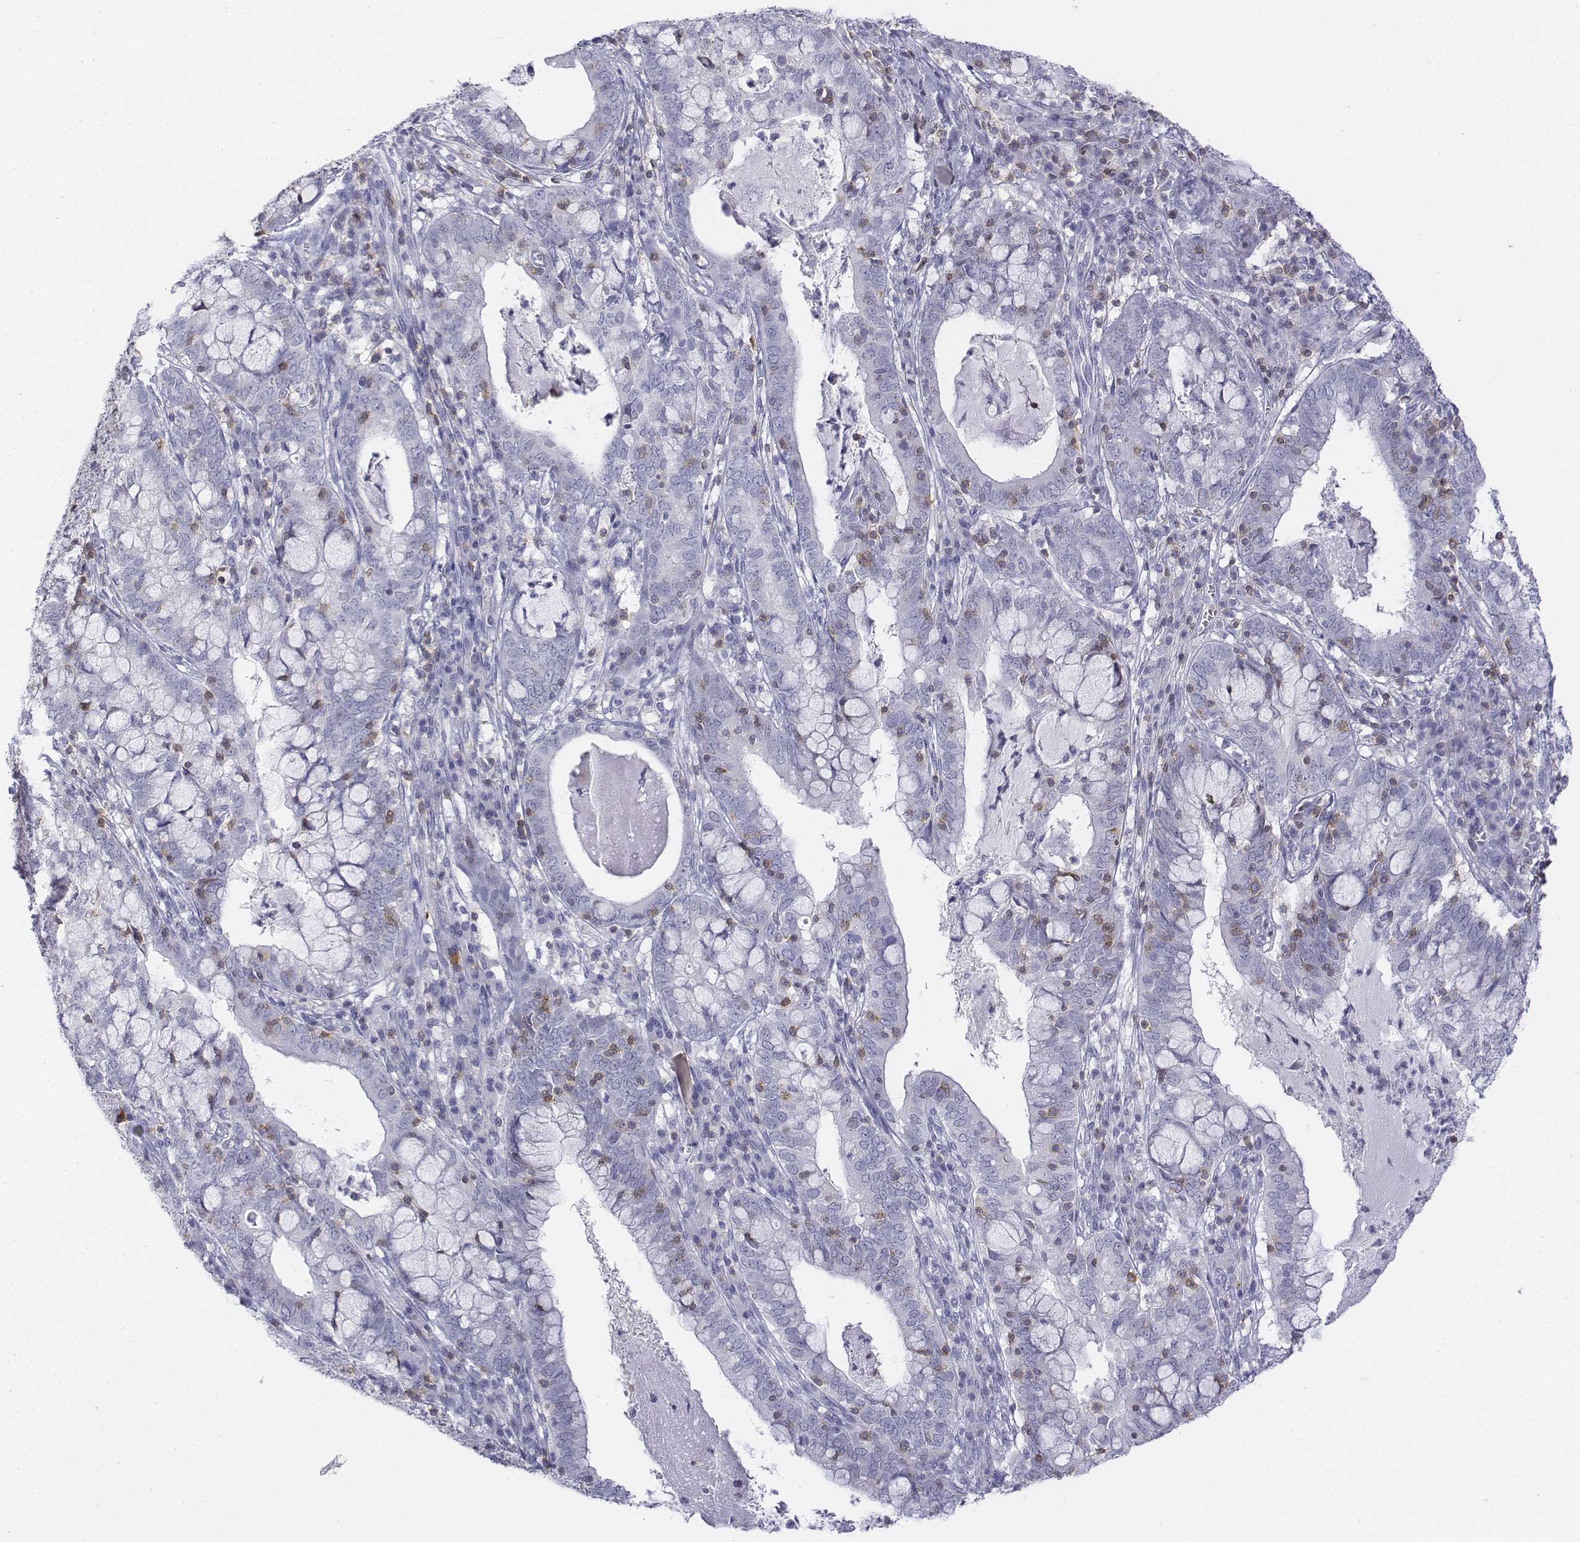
{"staining": {"intensity": "negative", "quantity": "none", "location": "none"}, "tissue": "cervical cancer", "cell_type": "Tumor cells", "image_type": "cancer", "snomed": [{"axis": "morphology", "description": "Adenocarcinoma, NOS"}, {"axis": "topography", "description": "Cervix"}], "caption": "DAB (3,3'-diaminobenzidine) immunohistochemical staining of adenocarcinoma (cervical) displays no significant staining in tumor cells.", "gene": "CD3E", "patient": {"sex": "female", "age": 40}}